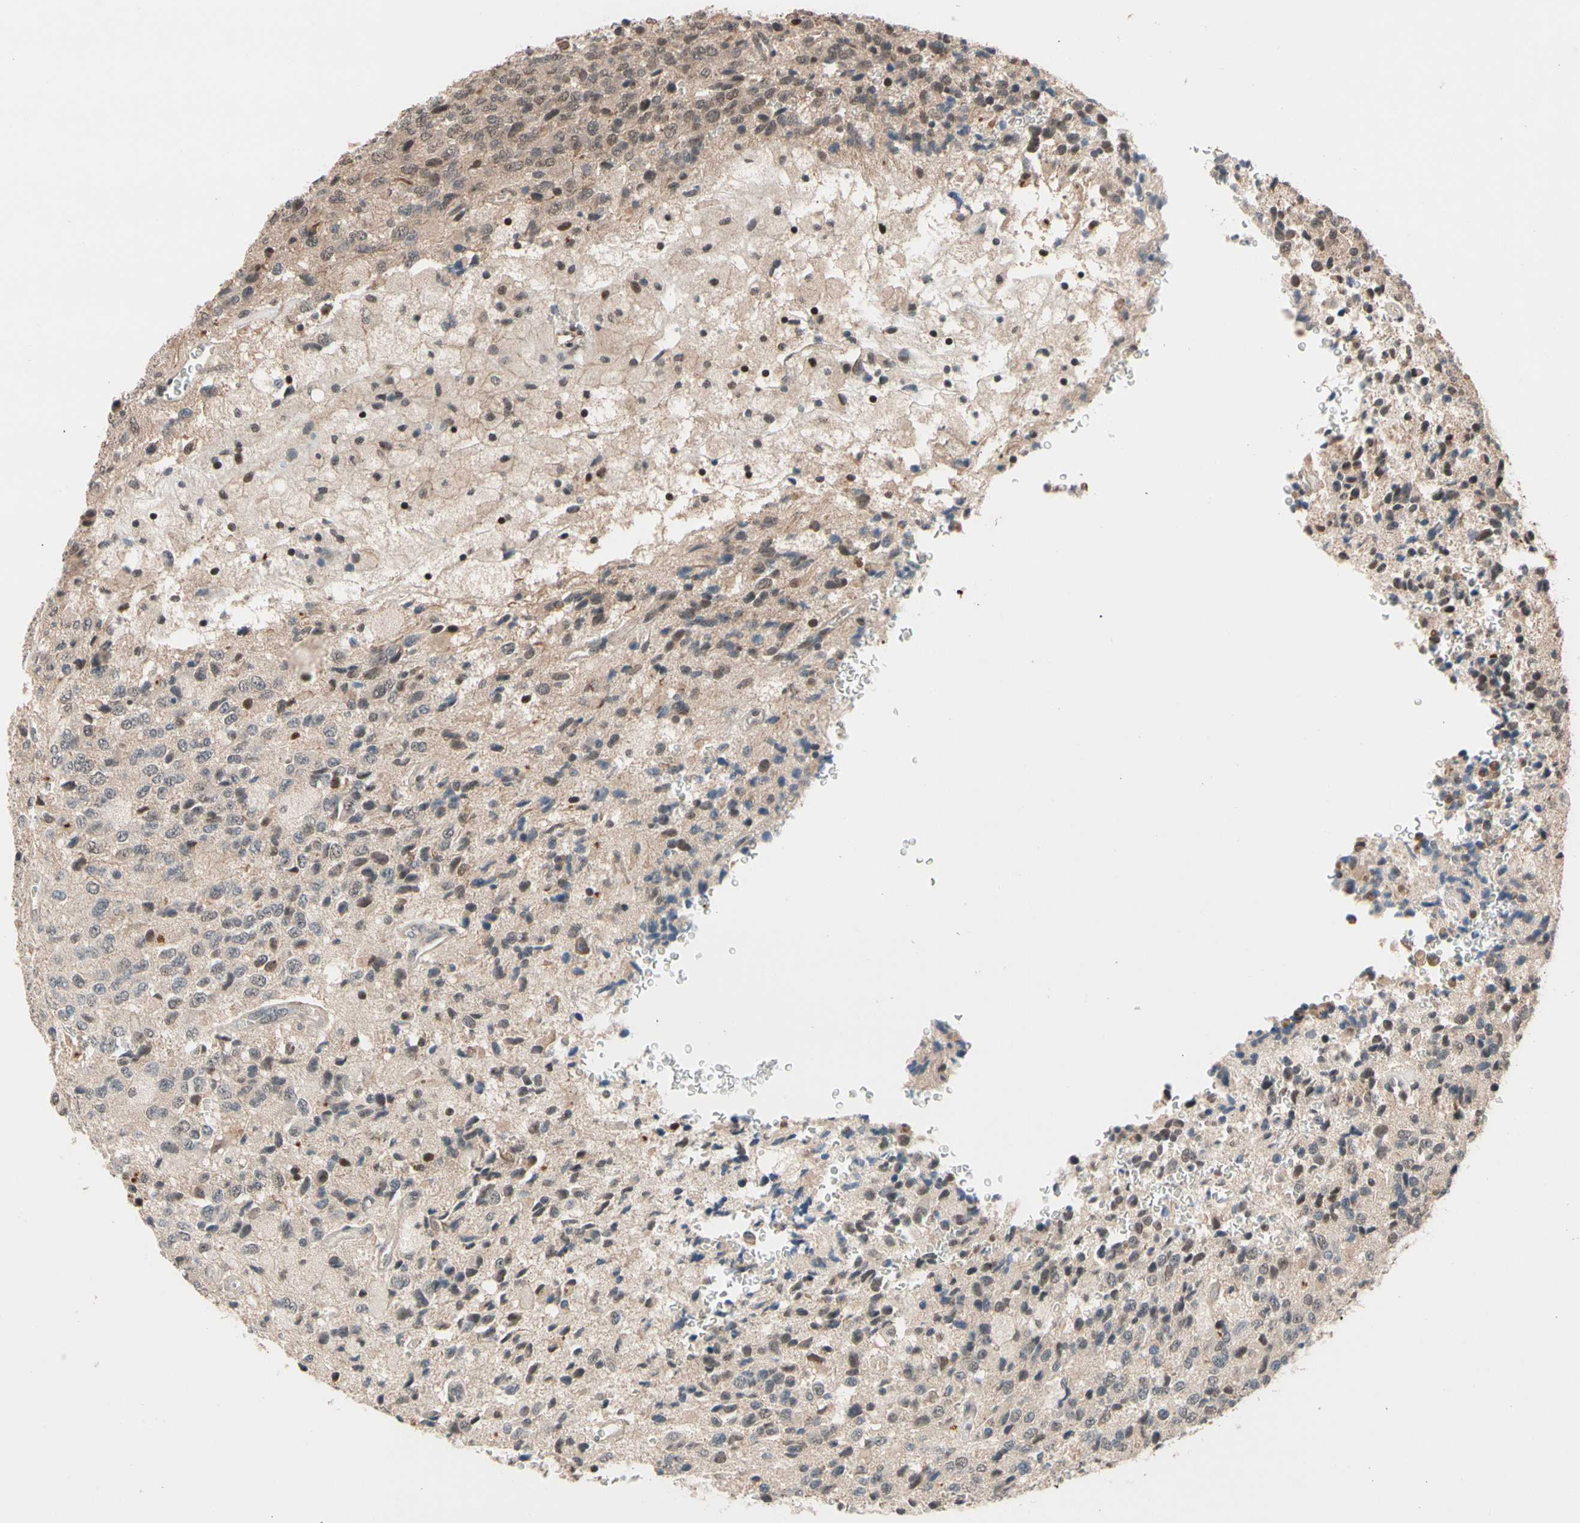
{"staining": {"intensity": "moderate", "quantity": "<25%", "location": "cytoplasmic/membranous"}, "tissue": "glioma", "cell_type": "Tumor cells", "image_type": "cancer", "snomed": [{"axis": "morphology", "description": "Glioma, malignant, High grade"}, {"axis": "topography", "description": "pancreas cauda"}], "caption": "Malignant glioma (high-grade) stained for a protein (brown) exhibits moderate cytoplasmic/membranous positive staining in about <25% of tumor cells.", "gene": "NGEF", "patient": {"sex": "male", "age": 60}}